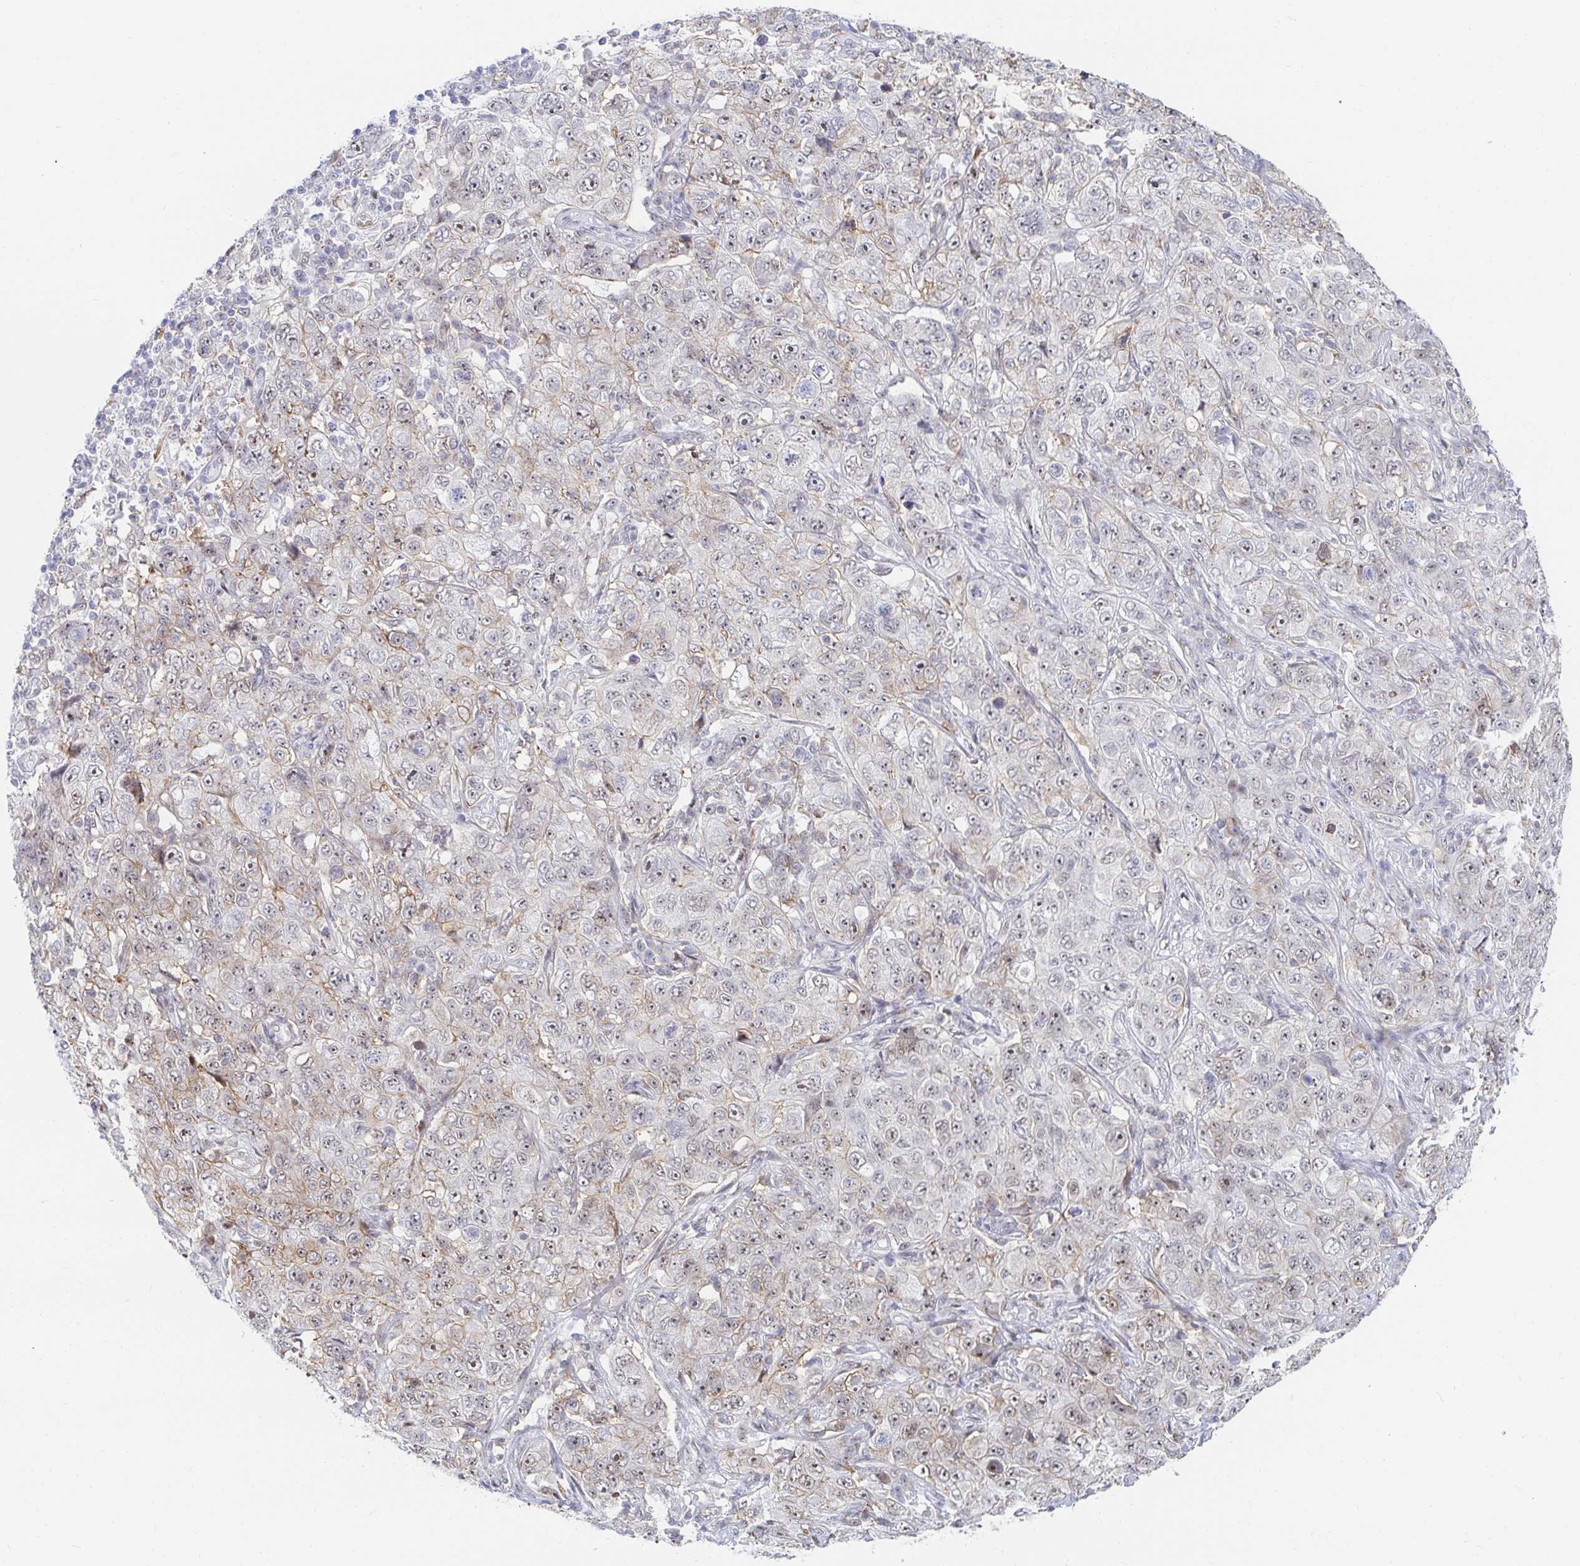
{"staining": {"intensity": "weak", "quantity": "25%-75%", "location": "cytoplasmic/membranous,nuclear"}, "tissue": "pancreatic cancer", "cell_type": "Tumor cells", "image_type": "cancer", "snomed": [{"axis": "morphology", "description": "Adenocarcinoma, NOS"}, {"axis": "topography", "description": "Pancreas"}], "caption": "Immunohistochemical staining of human pancreatic cancer (adenocarcinoma) displays weak cytoplasmic/membranous and nuclear protein staining in approximately 25%-75% of tumor cells.", "gene": "COL28A1", "patient": {"sex": "male", "age": 68}}